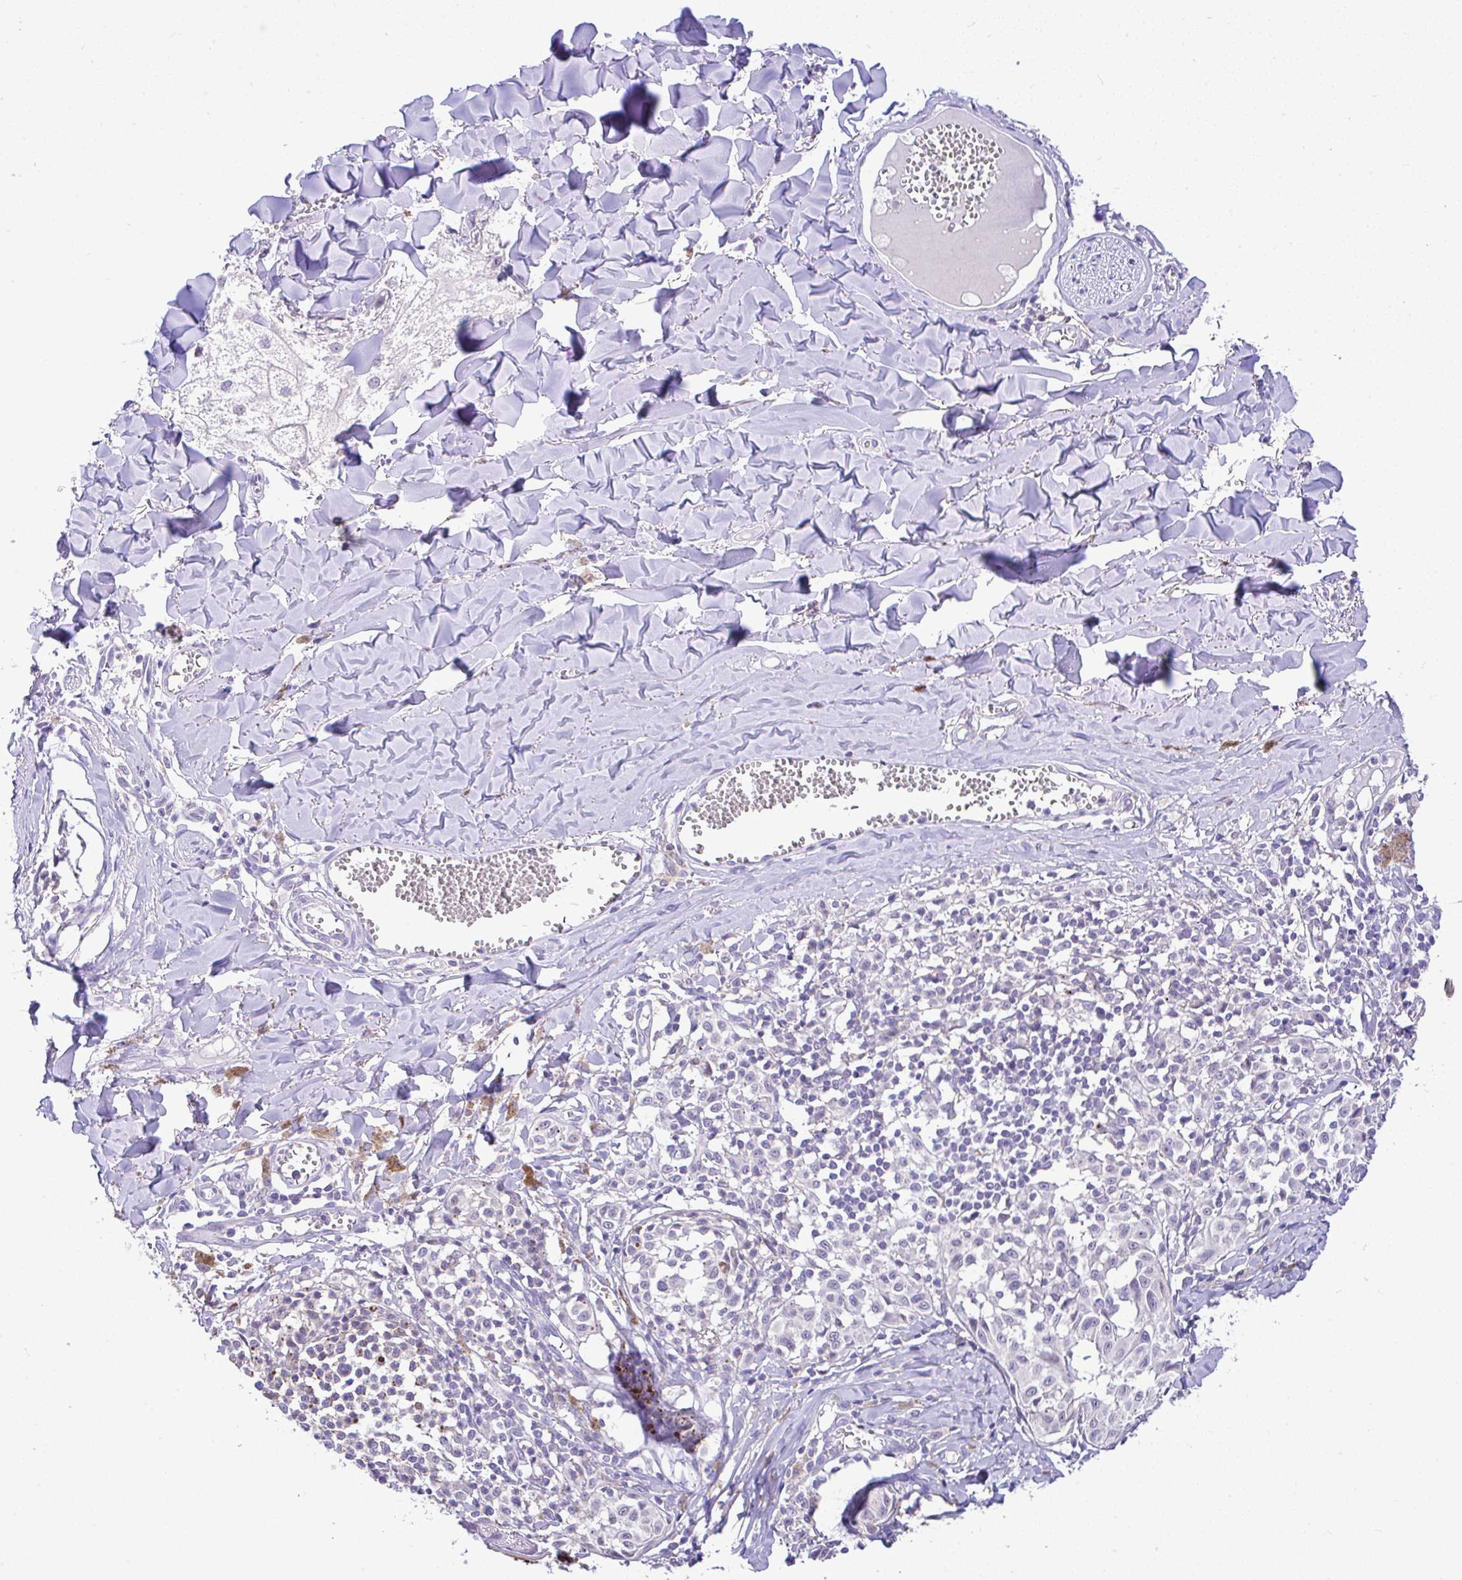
{"staining": {"intensity": "negative", "quantity": "none", "location": "none"}, "tissue": "melanoma", "cell_type": "Tumor cells", "image_type": "cancer", "snomed": [{"axis": "morphology", "description": "Malignant melanoma, NOS"}, {"axis": "topography", "description": "Skin"}], "caption": "Image shows no protein positivity in tumor cells of melanoma tissue. (DAB immunohistochemistry (IHC) with hematoxylin counter stain).", "gene": "CTU1", "patient": {"sex": "female", "age": 43}}